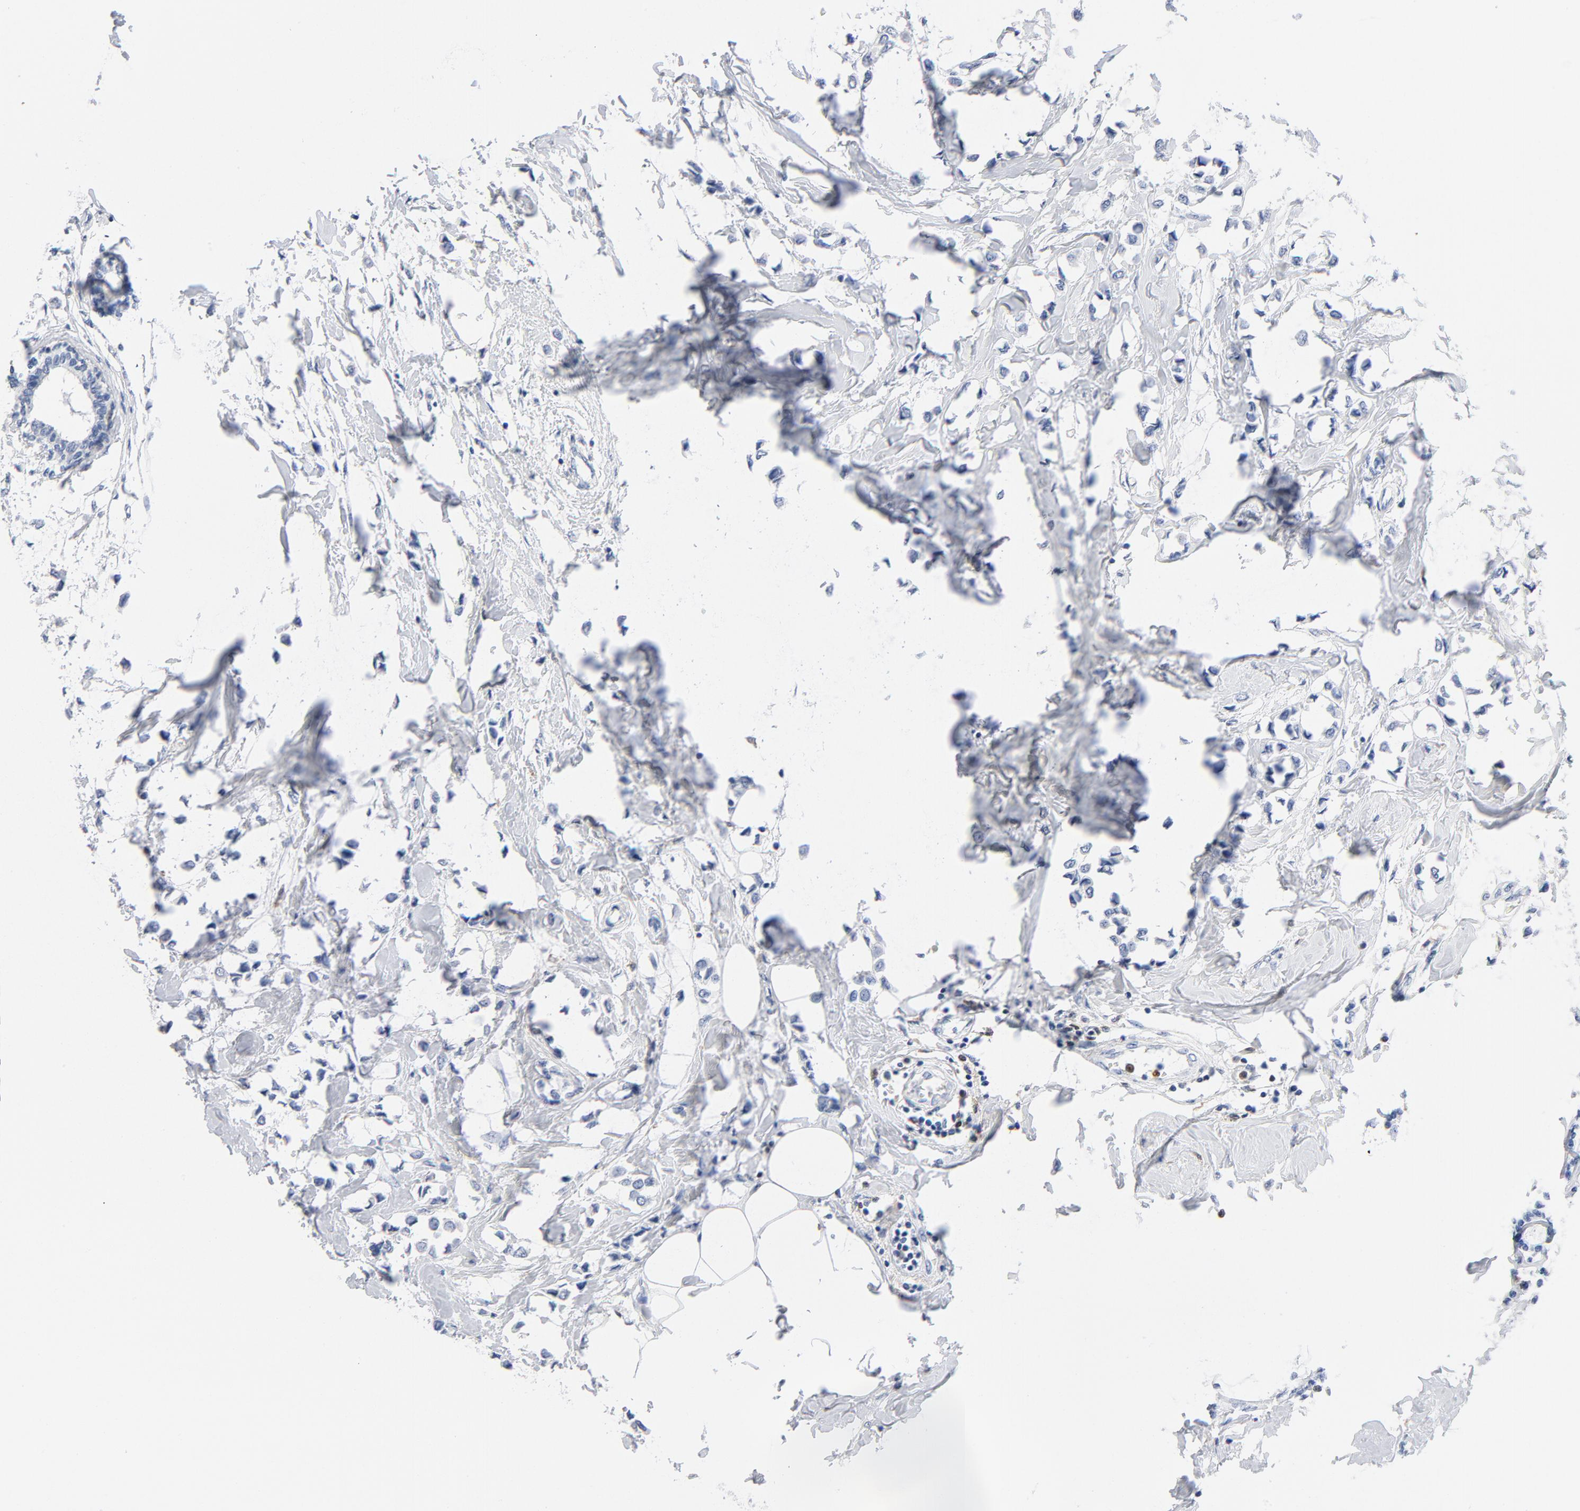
{"staining": {"intensity": "negative", "quantity": "none", "location": "none"}, "tissue": "breast cancer", "cell_type": "Tumor cells", "image_type": "cancer", "snomed": [{"axis": "morphology", "description": "Lobular carcinoma"}, {"axis": "topography", "description": "Breast"}], "caption": "High magnification brightfield microscopy of lobular carcinoma (breast) stained with DAB (3,3'-diaminobenzidine) (brown) and counterstained with hematoxylin (blue): tumor cells show no significant staining.", "gene": "NCF1", "patient": {"sex": "female", "age": 51}}